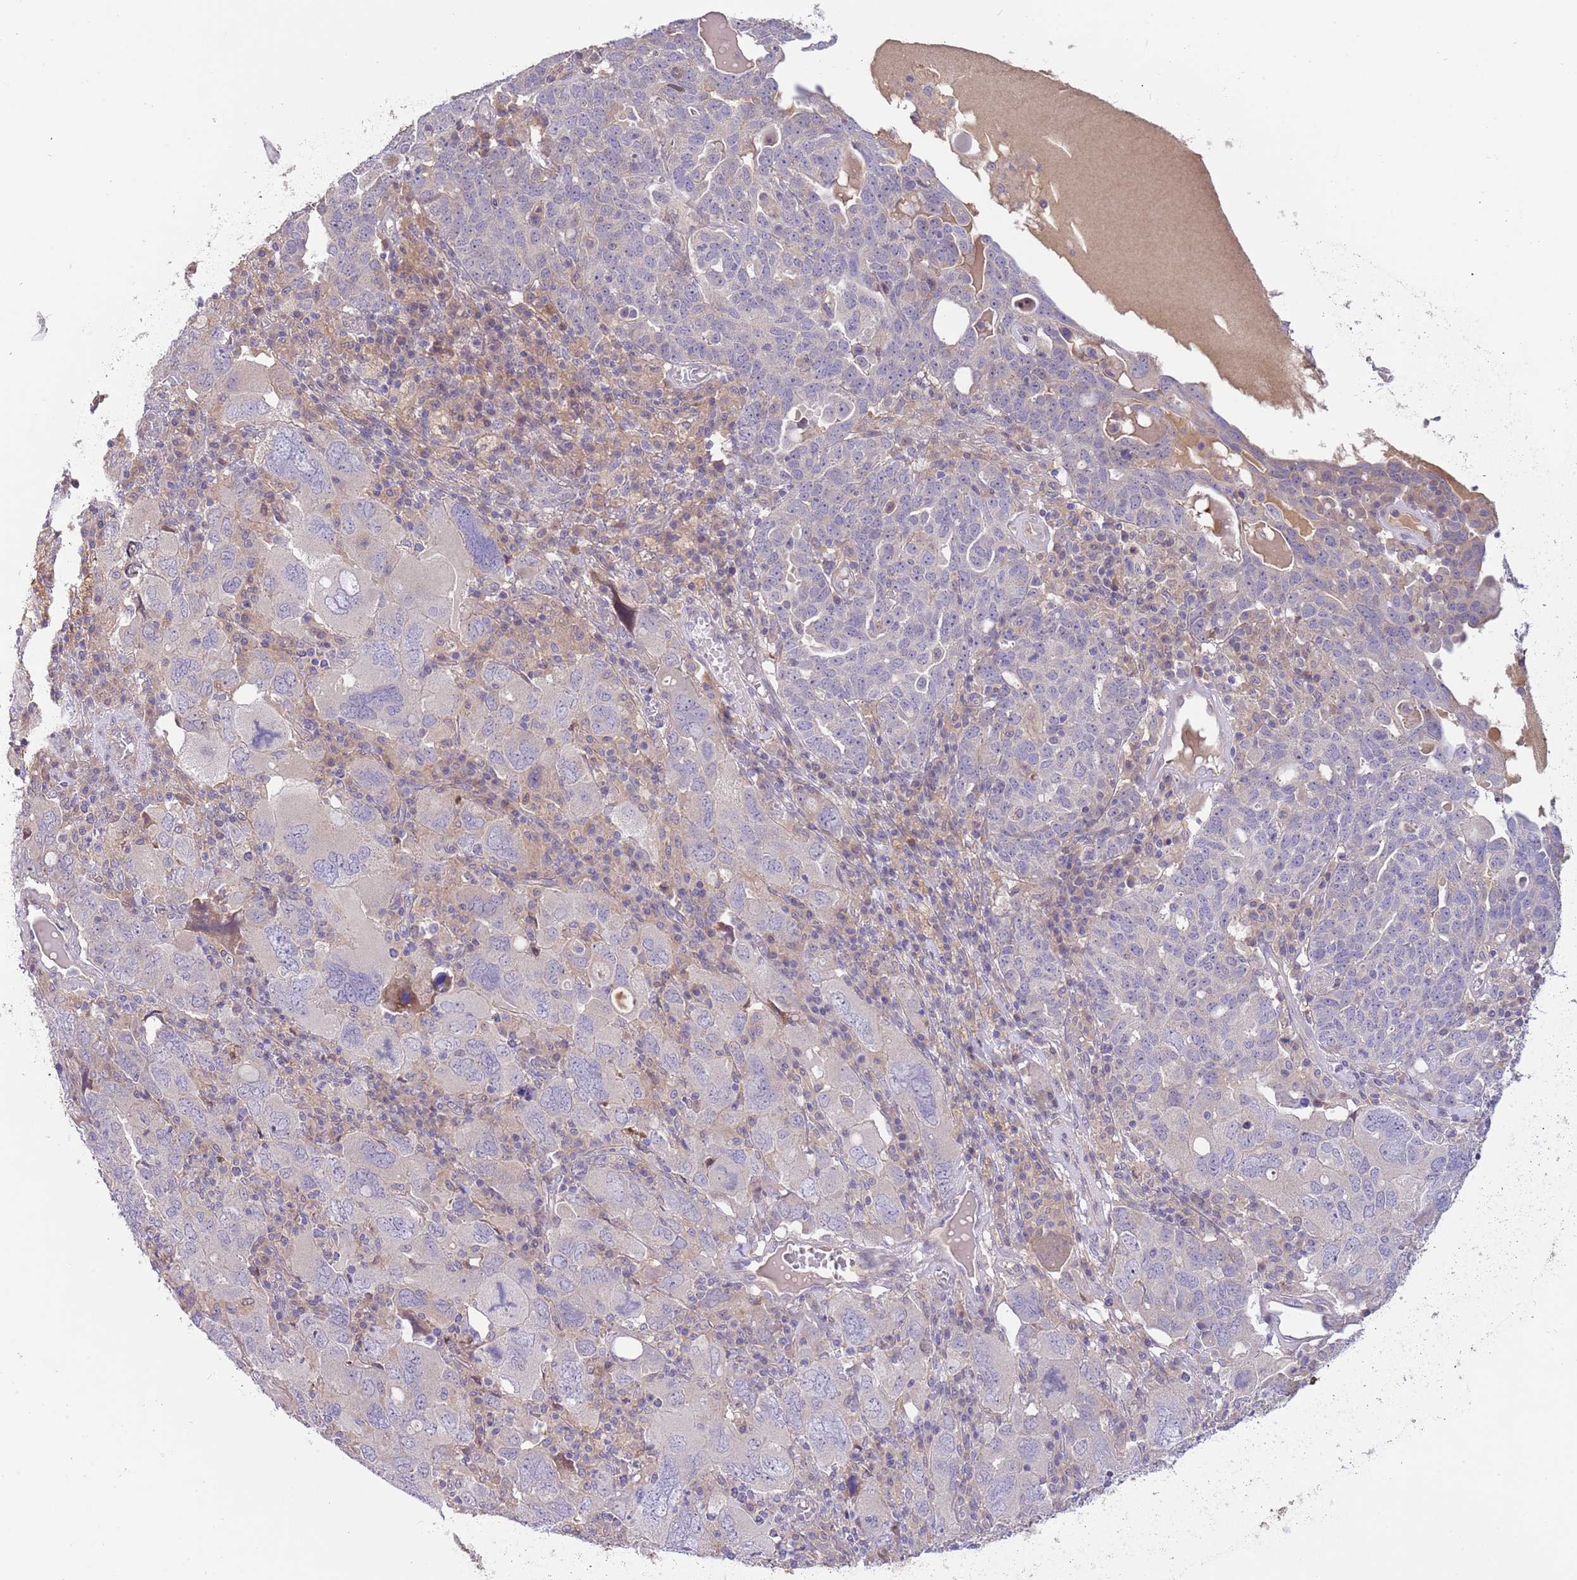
{"staining": {"intensity": "negative", "quantity": "none", "location": "none"}, "tissue": "ovarian cancer", "cell_type": "Tumor cells", "image_type": "cancer", "snomed": [{"axis": "morphology", "description": "Carcinoma, endometroid"}, {"axis": "topography", "description": "Ovary"}], "caption": "IHC image of neoplastic tissue: human ovarian endometroid carcinoma stained with DAB (3,3'-diaminobenzidine) demonstrates no significant protein expression in tumor cells. (DAB immunohistochemistry, high magnification).", "gene": "CABYR", "patient": {"sex": "female", "age": 62}}